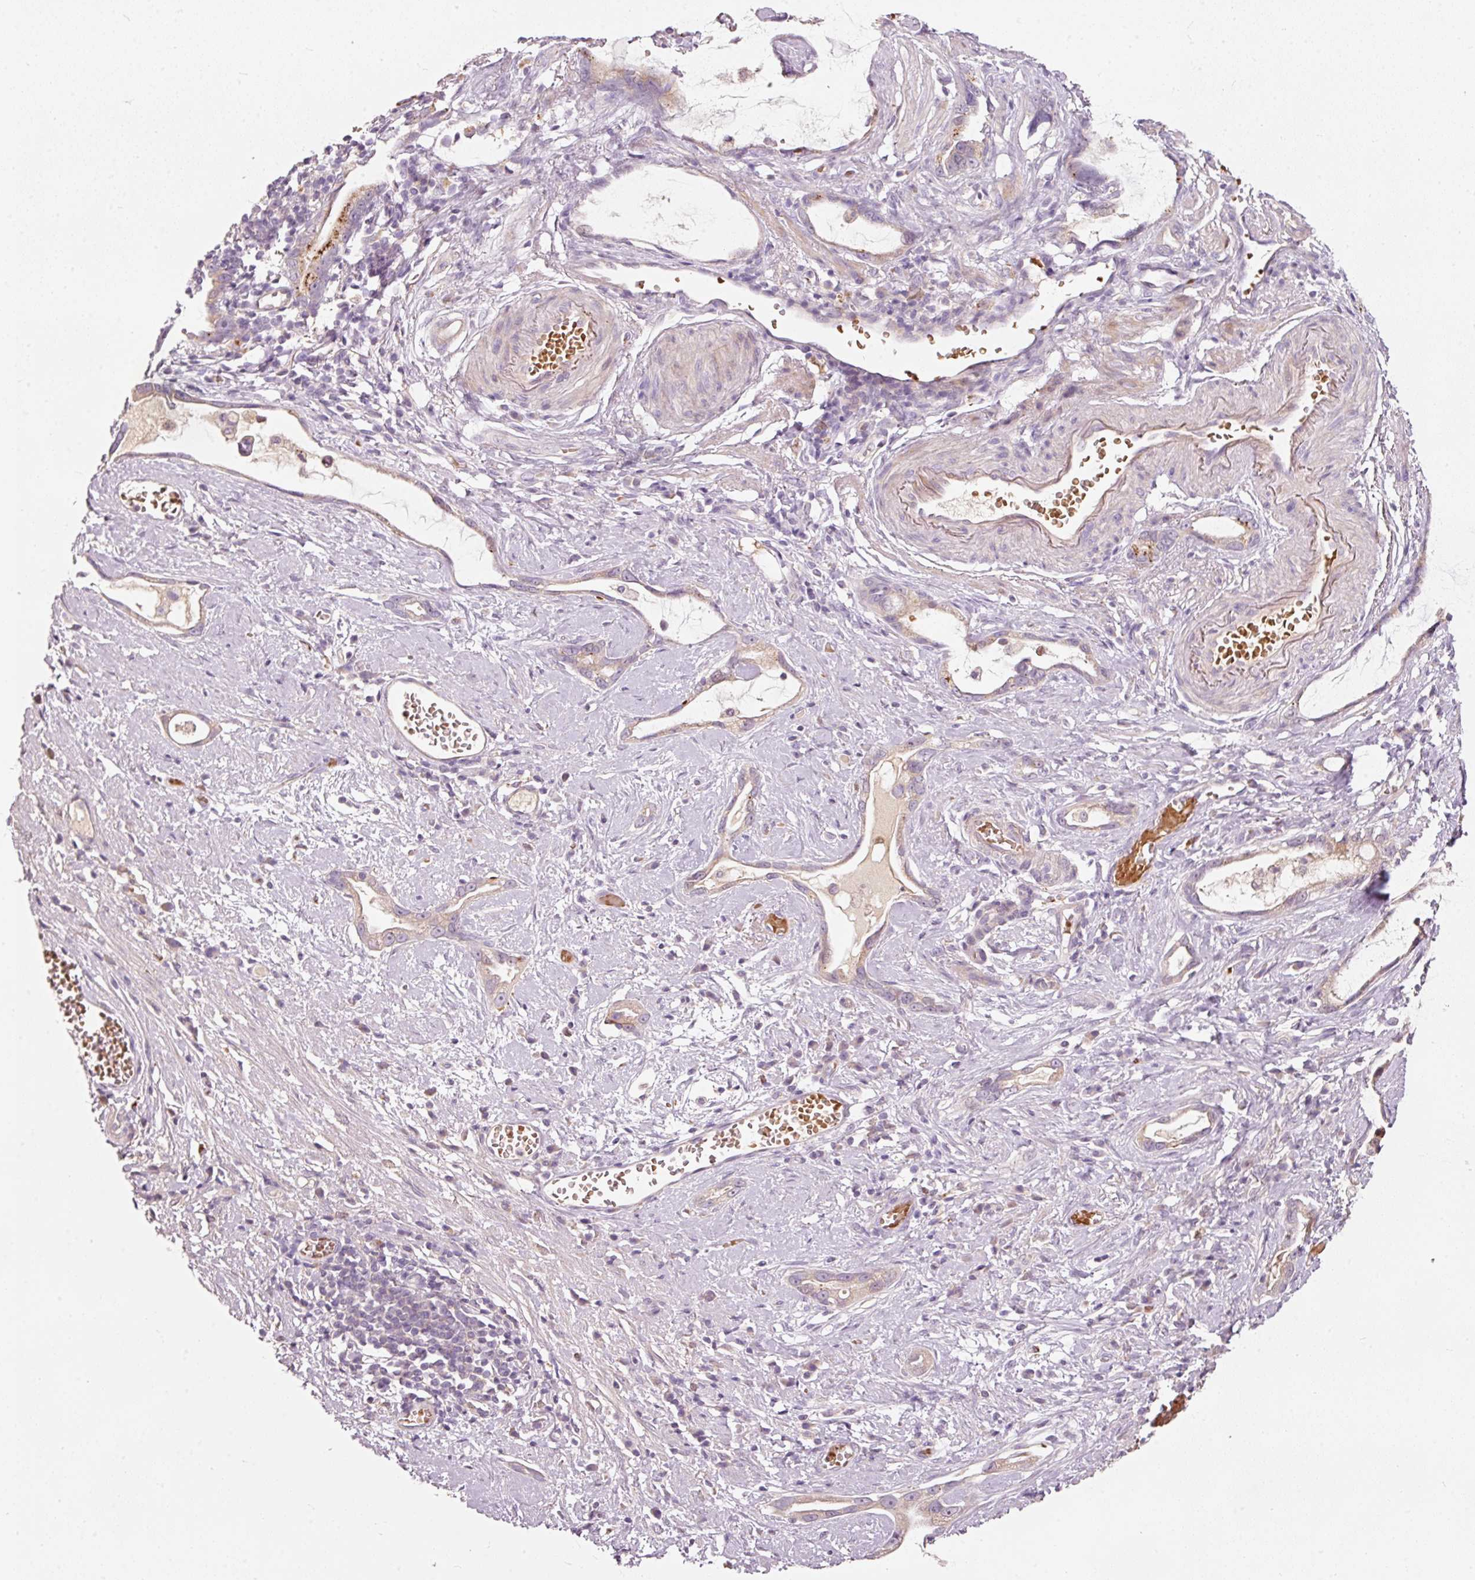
{"staining": {"intensity": "weak", "quantity": "<25%", "location": "cytoplasmic/membranous"}, "tissue": "stomach cancer", "cell_type": "Tumor cells", "image_type": "cancer", "snomed": [{"axis": "morphology", "description": "Adenocarcinoma, NOS"}, {"axis": "topography", "description": "Stomach"}], "caption": "This is an IHC micrograph of stomach cancer. There is no staining in tumor cells.", "gene": "KLHL21", "patient": {"sex": "male", "age": 55}}